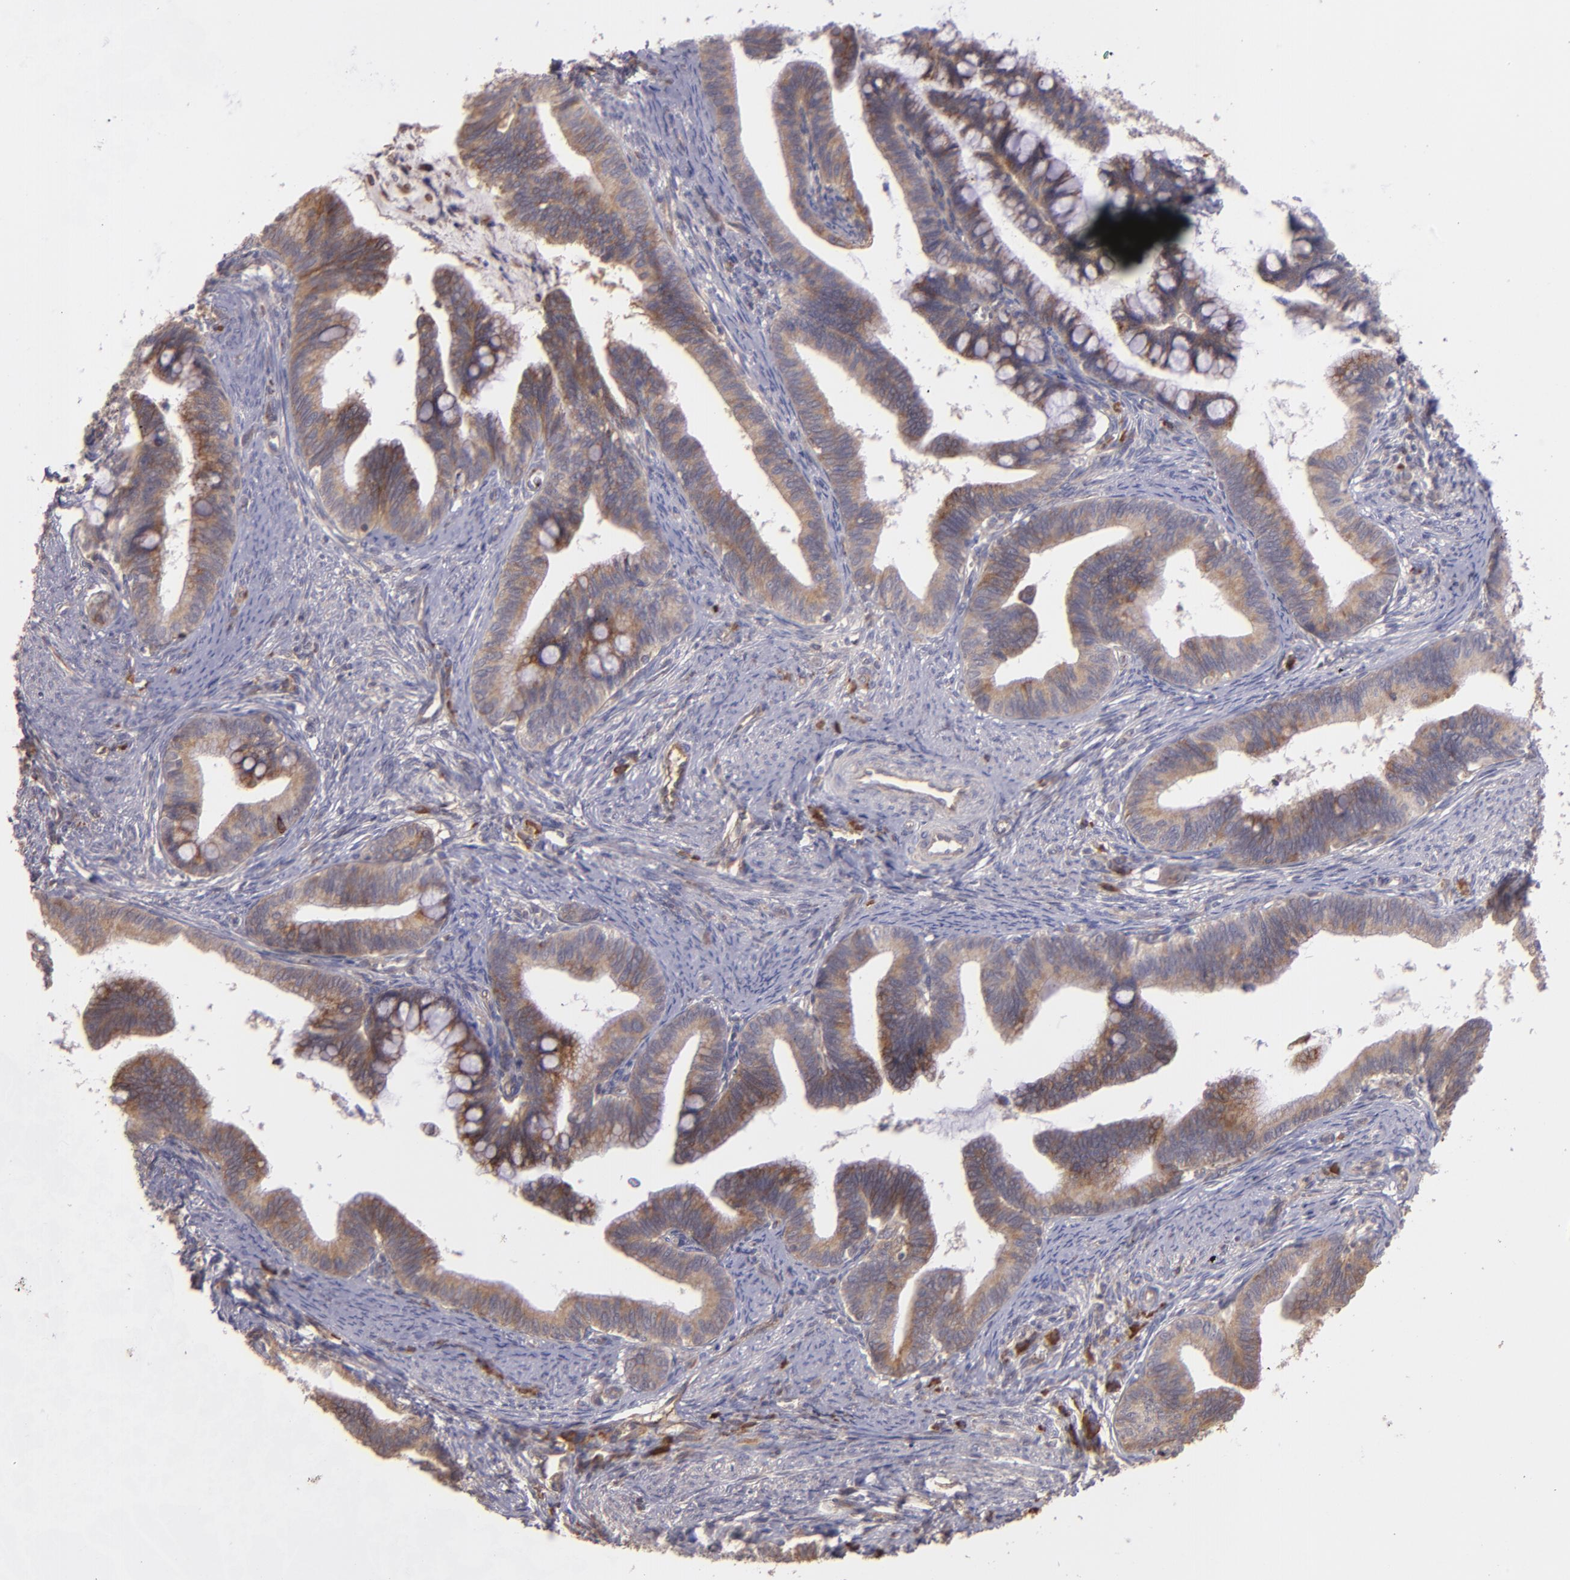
{"staining": {"intensity": "moderate", "quantity": ">75%", "location": "cytoplasmic/membranous"}, "tissue": "cervical cancer", "cell_type": "Tumor cells", "image_type": "cancer", "snomed": [{"axis": "morphology", "description": "Adenocarcinoma, NOS"}, {"axis": "topography", "description": "Cervix"}], "caption": "Protein expression analysis of cervical cancer (adenocarcinoma) demonstrates moderate cytoplasmic/membranous staining in approximately >75% of tumor cells.", "gene": "ECE1", "patient": {"sex": "female", "age": 36}}